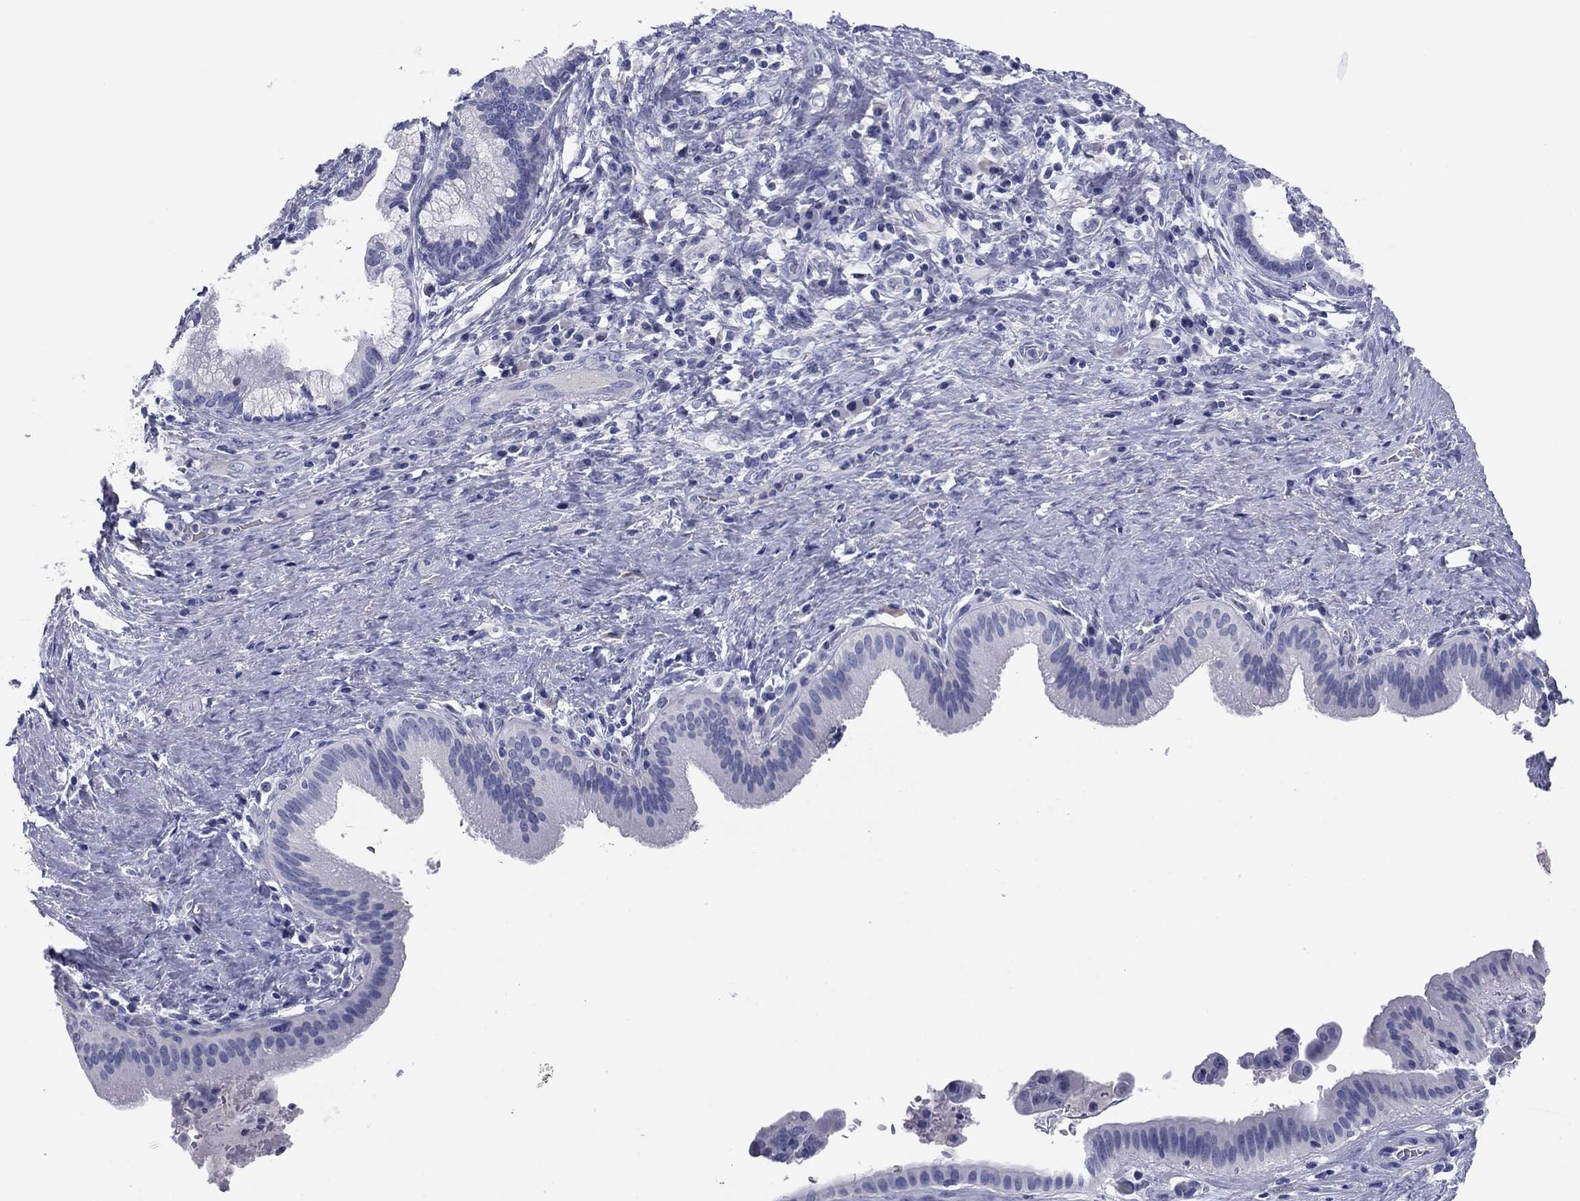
{"staining": {"intensity": "negative", "quantity": "none", "location": "none"}, "tissue": "liver cancer", "cell_type": "Tumor cells", "image_type": "cancer", "snomed": [{"axis": "morphology", "description": "Cholangiocarcinoma"}, {"axis": "topography", "description": "Liver"}], "caption": "Tumor cells are negative for protein expression in human cholangiocarcinoma (liver). (Stains: DAB (3,3'-diaminobenzidine) immunohistochemistry with hematoxylin counter stain, Microscopy: brightfield microscopy at high magnification).", "gene": "KCNH1", "patient": {"sex": "female", "age": 73}}